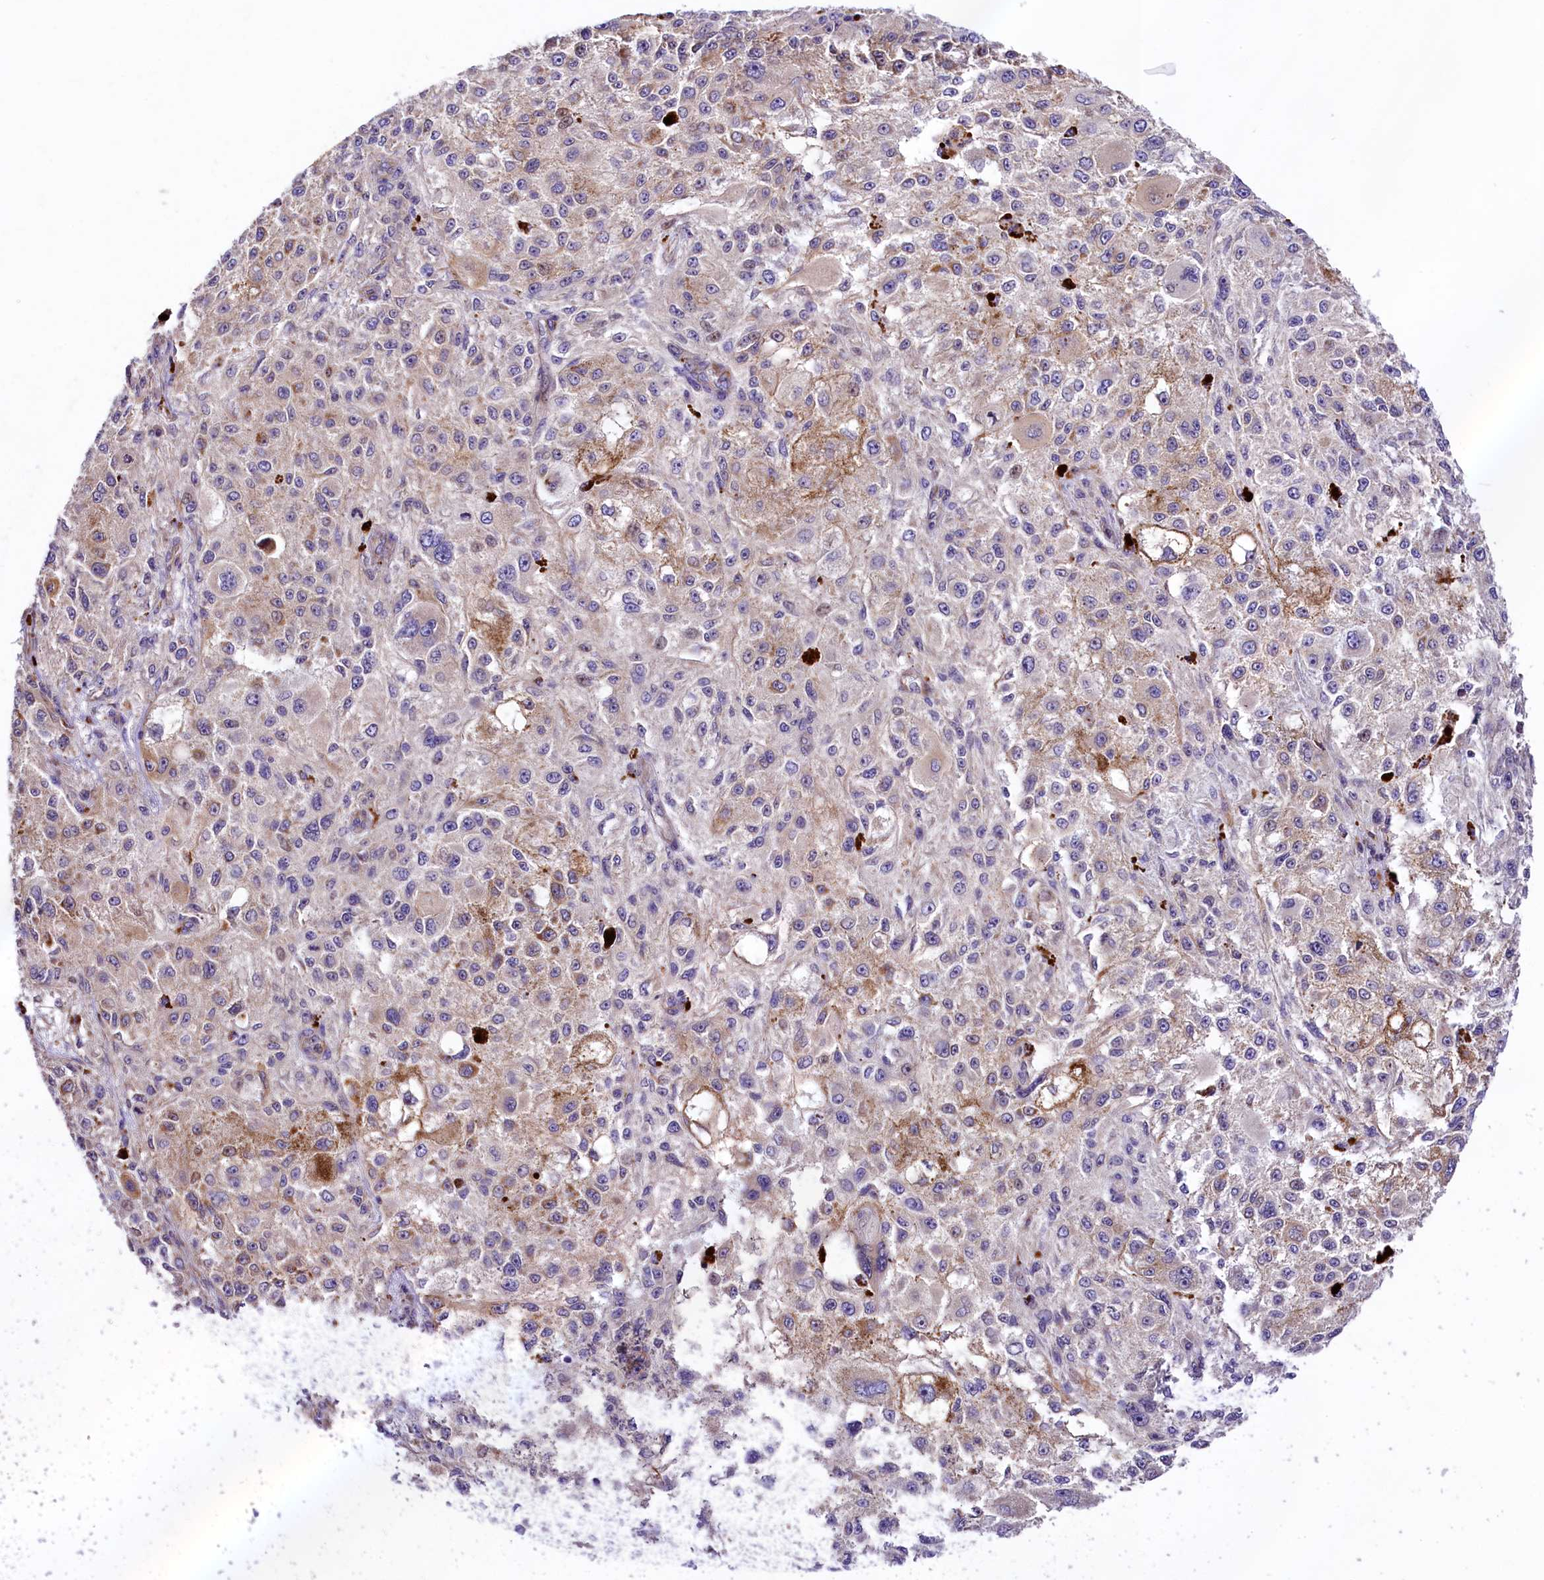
{"staining": {"intensity": "moderate", "quantity": "<25%", "location": "cytoplasmic/membranous"}, "tissue": "melanoma", "cell_type": "Tumor cells", "image_type": "cancer", "snomed": [{"axis": "morphology", "description": "Necrosis, NOS"}, {"axis": "morphology", "description": "Malignant melanoma, NOS"}, {"axis": "topography", "description": "Skin"}], "caption": "IHC micrograph of malignant melanoma stained for a protein (brown), which displays low levels of moderate cytoplasmic/membranous staining in about <25% of tumor cells.", "gene": "ARMC6", "patient": {"sex": "female", "age": 87}}